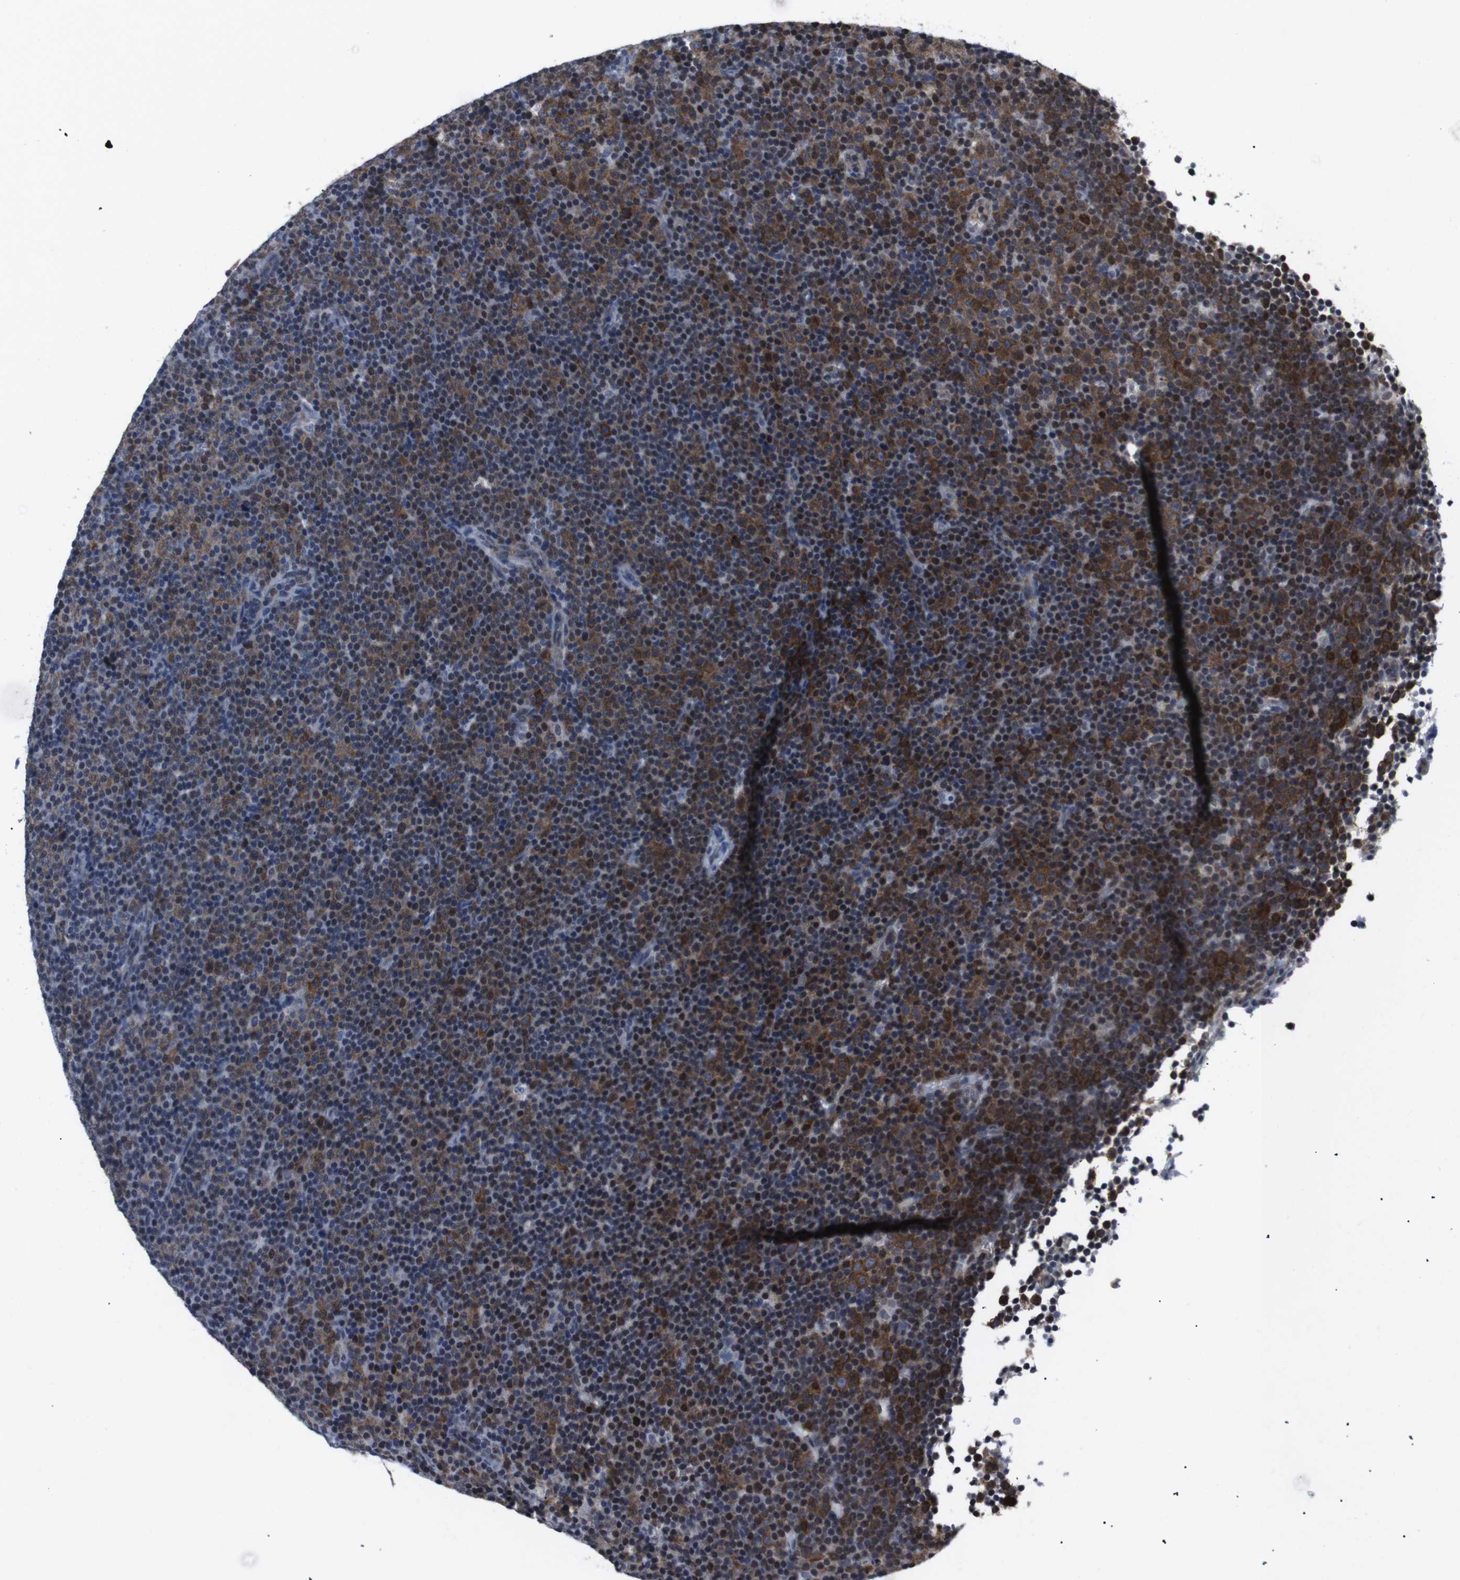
{"staining": {"intensity": "moderate", "quantity": ">75%", "location": "cytoplasmic/membranous,nuclear"}, "tissue": "lymphoma", "cell_type": "Tumor cells", "image_type": "cancer", "snomed": [{"axis": "morphology", "description": "Malignant lymphoma, non-Hodgkin's type, Low grade"}, {"axis": "topography", "description": "Lymph node"}], "caption": "Malignant lymphoma, non-Hodgkin's type (low-grade) stained for a protein (brown) shows moderate cytoplasmic/membranous and nuclear positive positivity in about >75% of tumor cells.", "gene": "GEMIN2", "patient": {"sex": "female", "age": 67}}